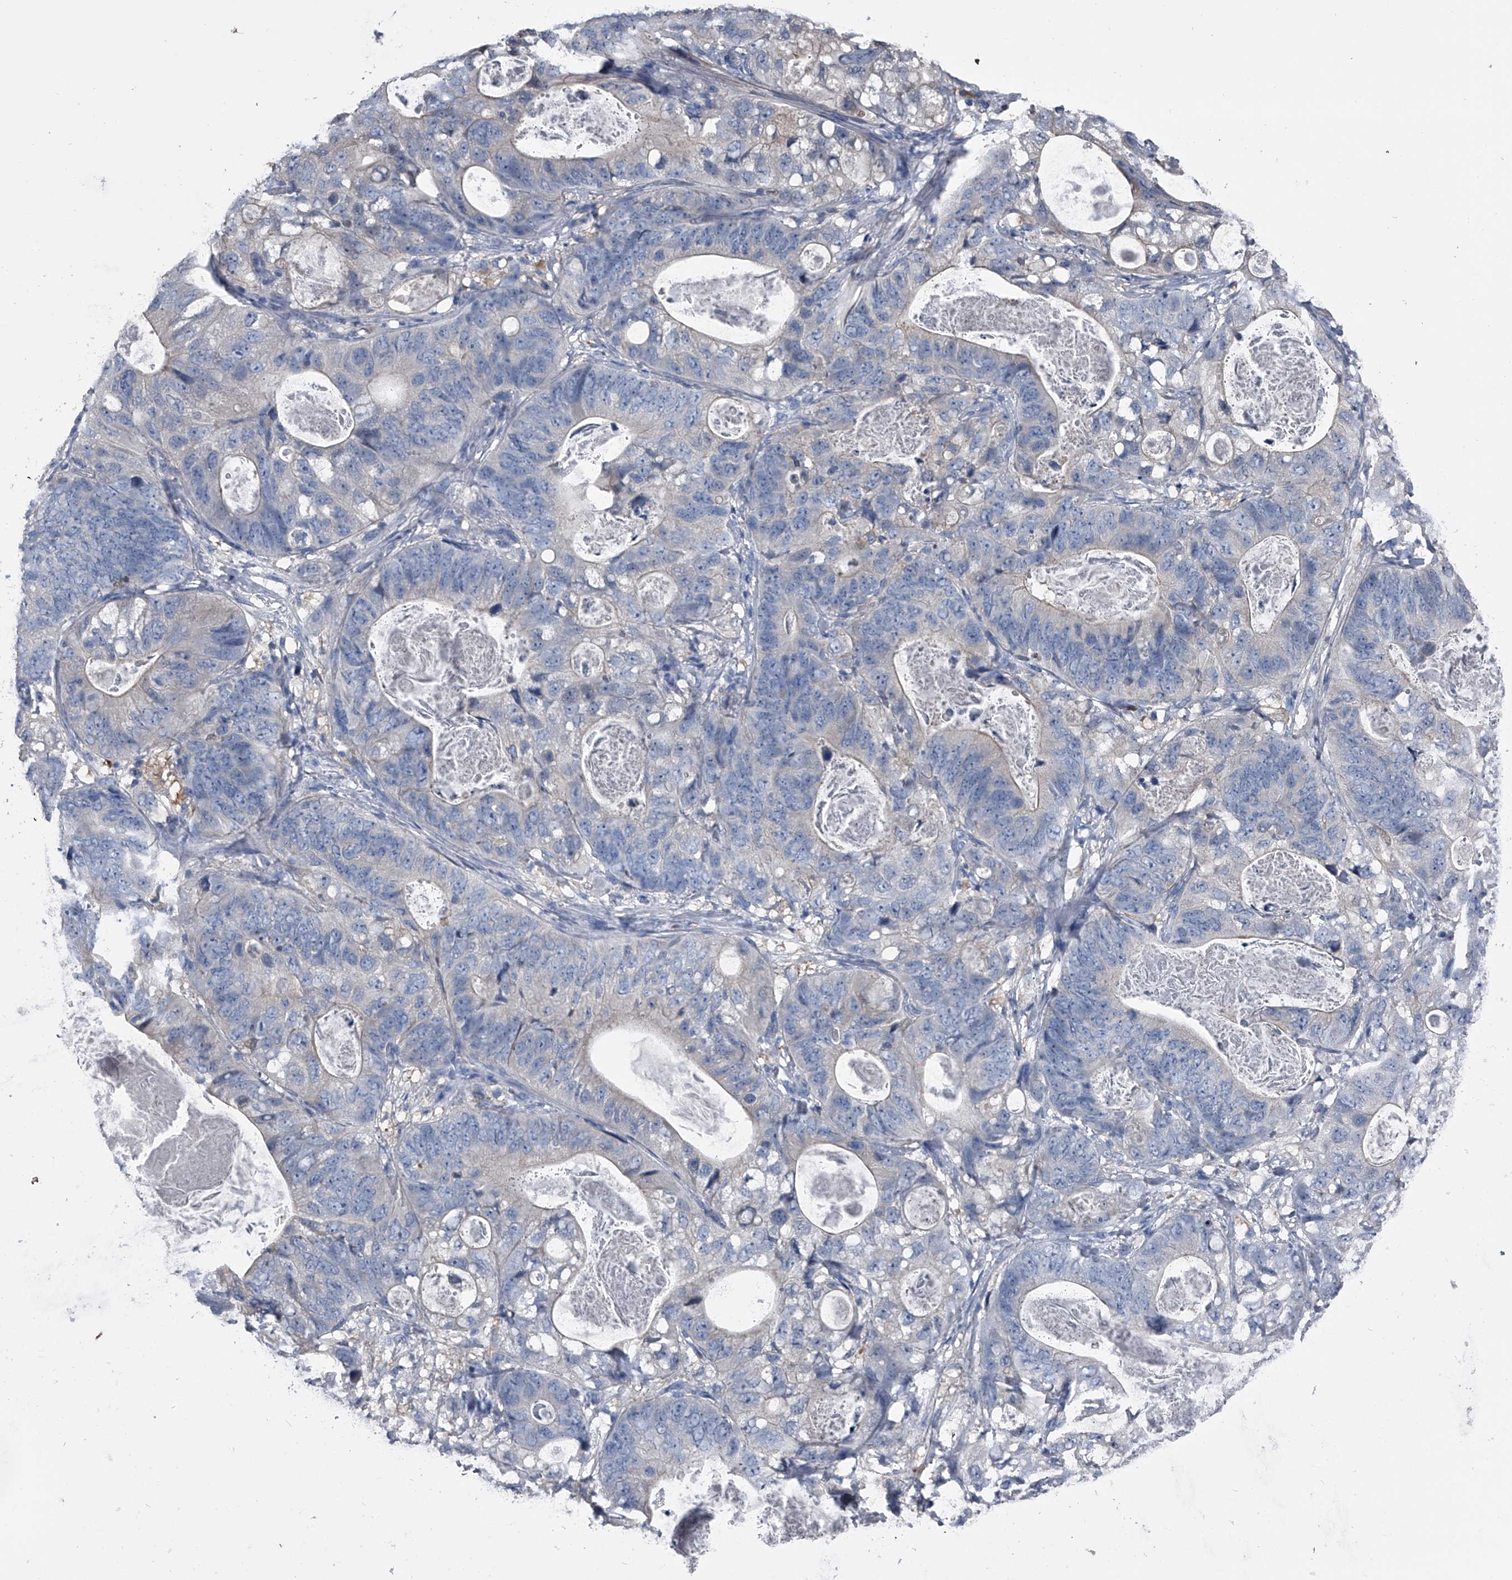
{"staining": {"intensity": "negative", "quantity": "none", "location": "none"}, "tissue": "stomach cancer", "cell_type": "Tumor cells", "image_type": "cancer", "snomed": [{"axis": "morphology", "description": "Normal tissue, NOS"}, {"axis": "morphology", "description": "Adenocarcinoma, NOS"}, {"axis": "topography", "description": "Stomach"}], "caption": "Photomicrograph shows no protein positivity in tumor cells of adenocarcinoma (stomach) tissue.", "gene": "KIF13A", "patient": {"sex": "female", "age": 89}}